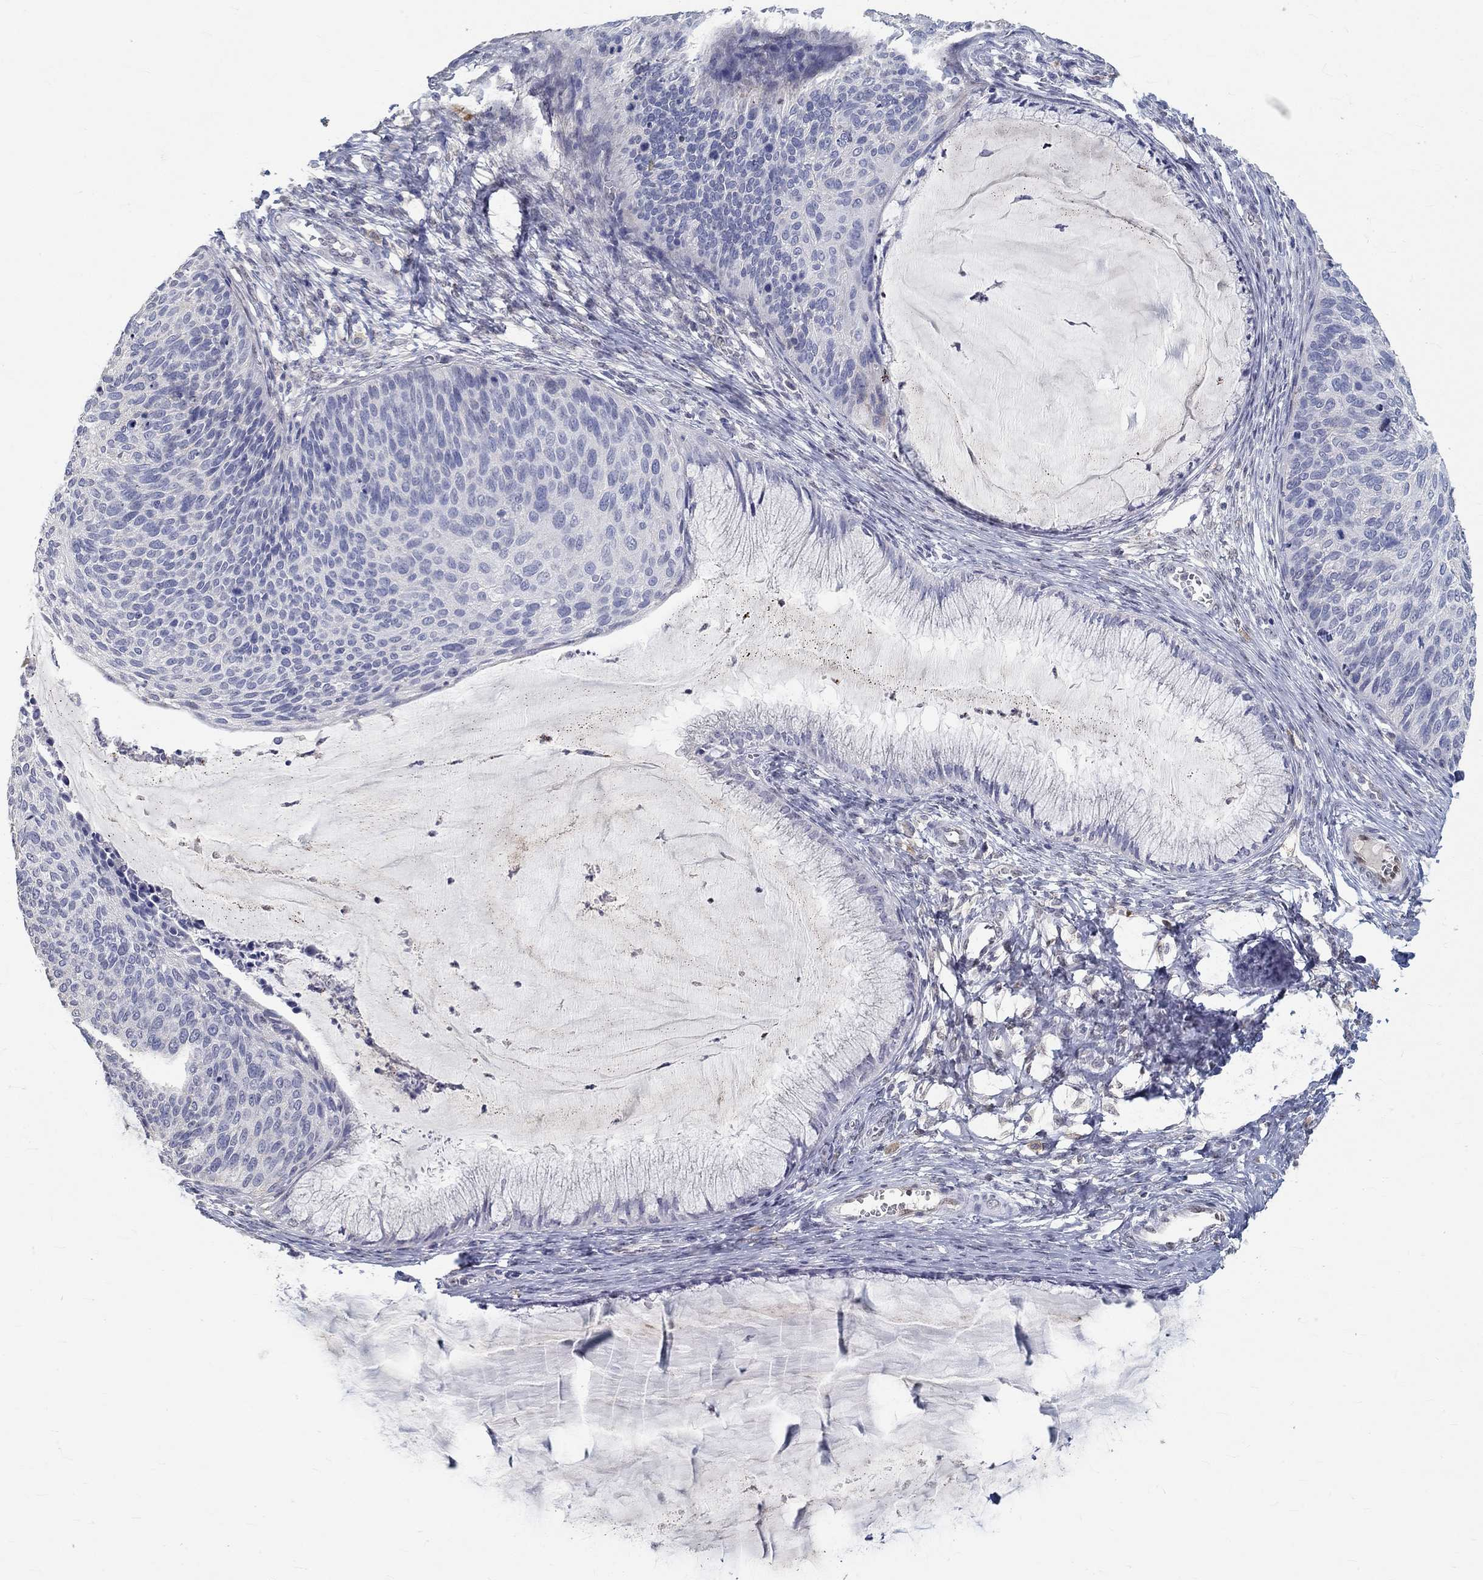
{"staining": {"intensity": "negative", "quantity": "none", "location": "none"}, "tissue": "cervical cancer", "cell_type": "Tumor cells", "image_type": "cancer", "snomed": [{"axis": "morphology", "description": "Squamous cell carcinoma, NOS"}, {"axis": "topography", "description": "Cervix"}], "caption": "Photomicrograph shows no significant protein positivity in tumor cells of cervical squamous cell carcinoma. Nuclei are stained in blue.", "gene": "FGF2", "patient": {"sex": "female", "age": 36}}